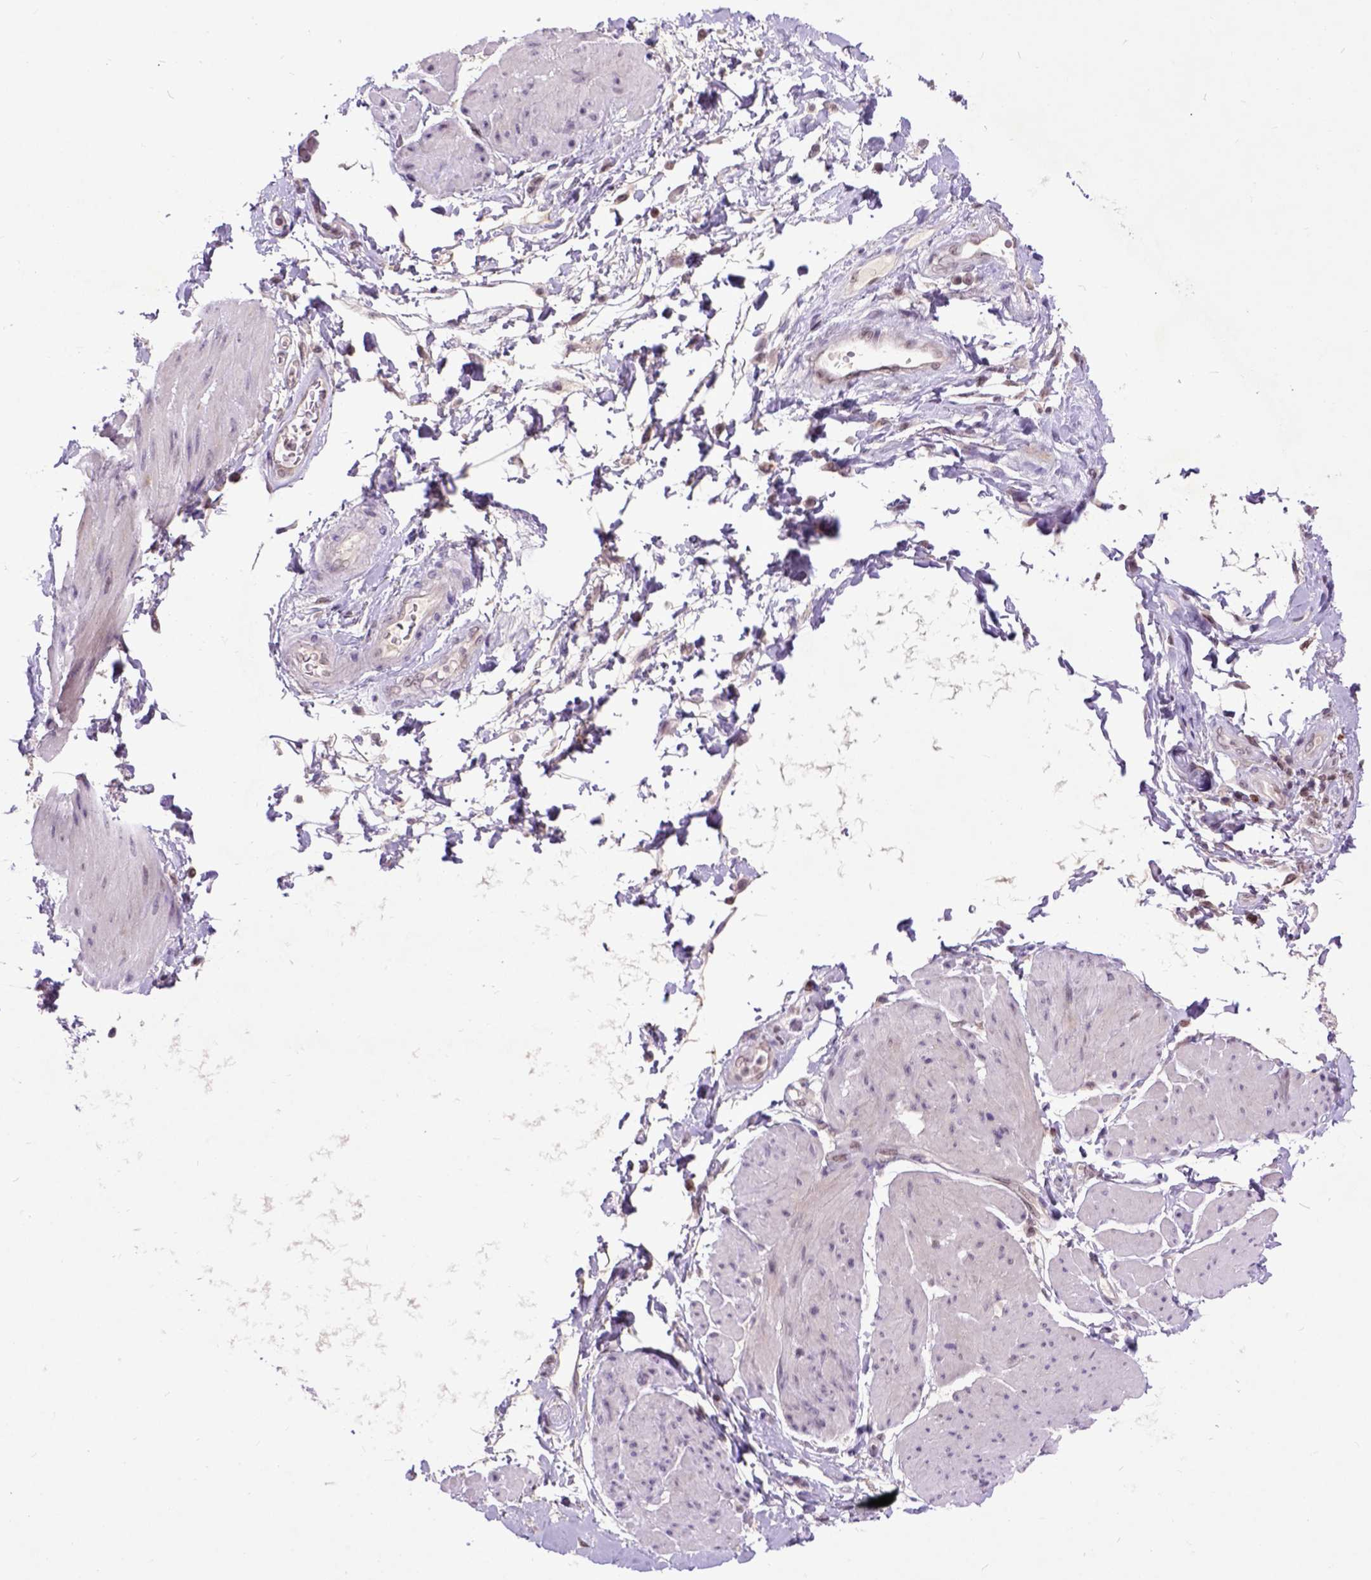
{"staining": {"intensity": "negative", "quantity": "none", "location": "none"}, "tissue": "adipose tissue", "cell_type": "Adipocytes", "image_type": "normal", "snomed": [{"axis": "morphology", "description": "Normal tissue, NOS"}, {"axis": "topography", "description": "Urinary bladder"}, {"axis": "topography", "description": "Peripheral nerve tissue"}], "caption": "IHC of benign human adipose tissue shows no staining in adipocytes. (Stains: DAB immunohistochemistry with hematoxylin counter stain, Microscopy: brightfield microscopy at high magnification).", "gene": "RCC2", "patient": {"sex": "female", "age": 60}}